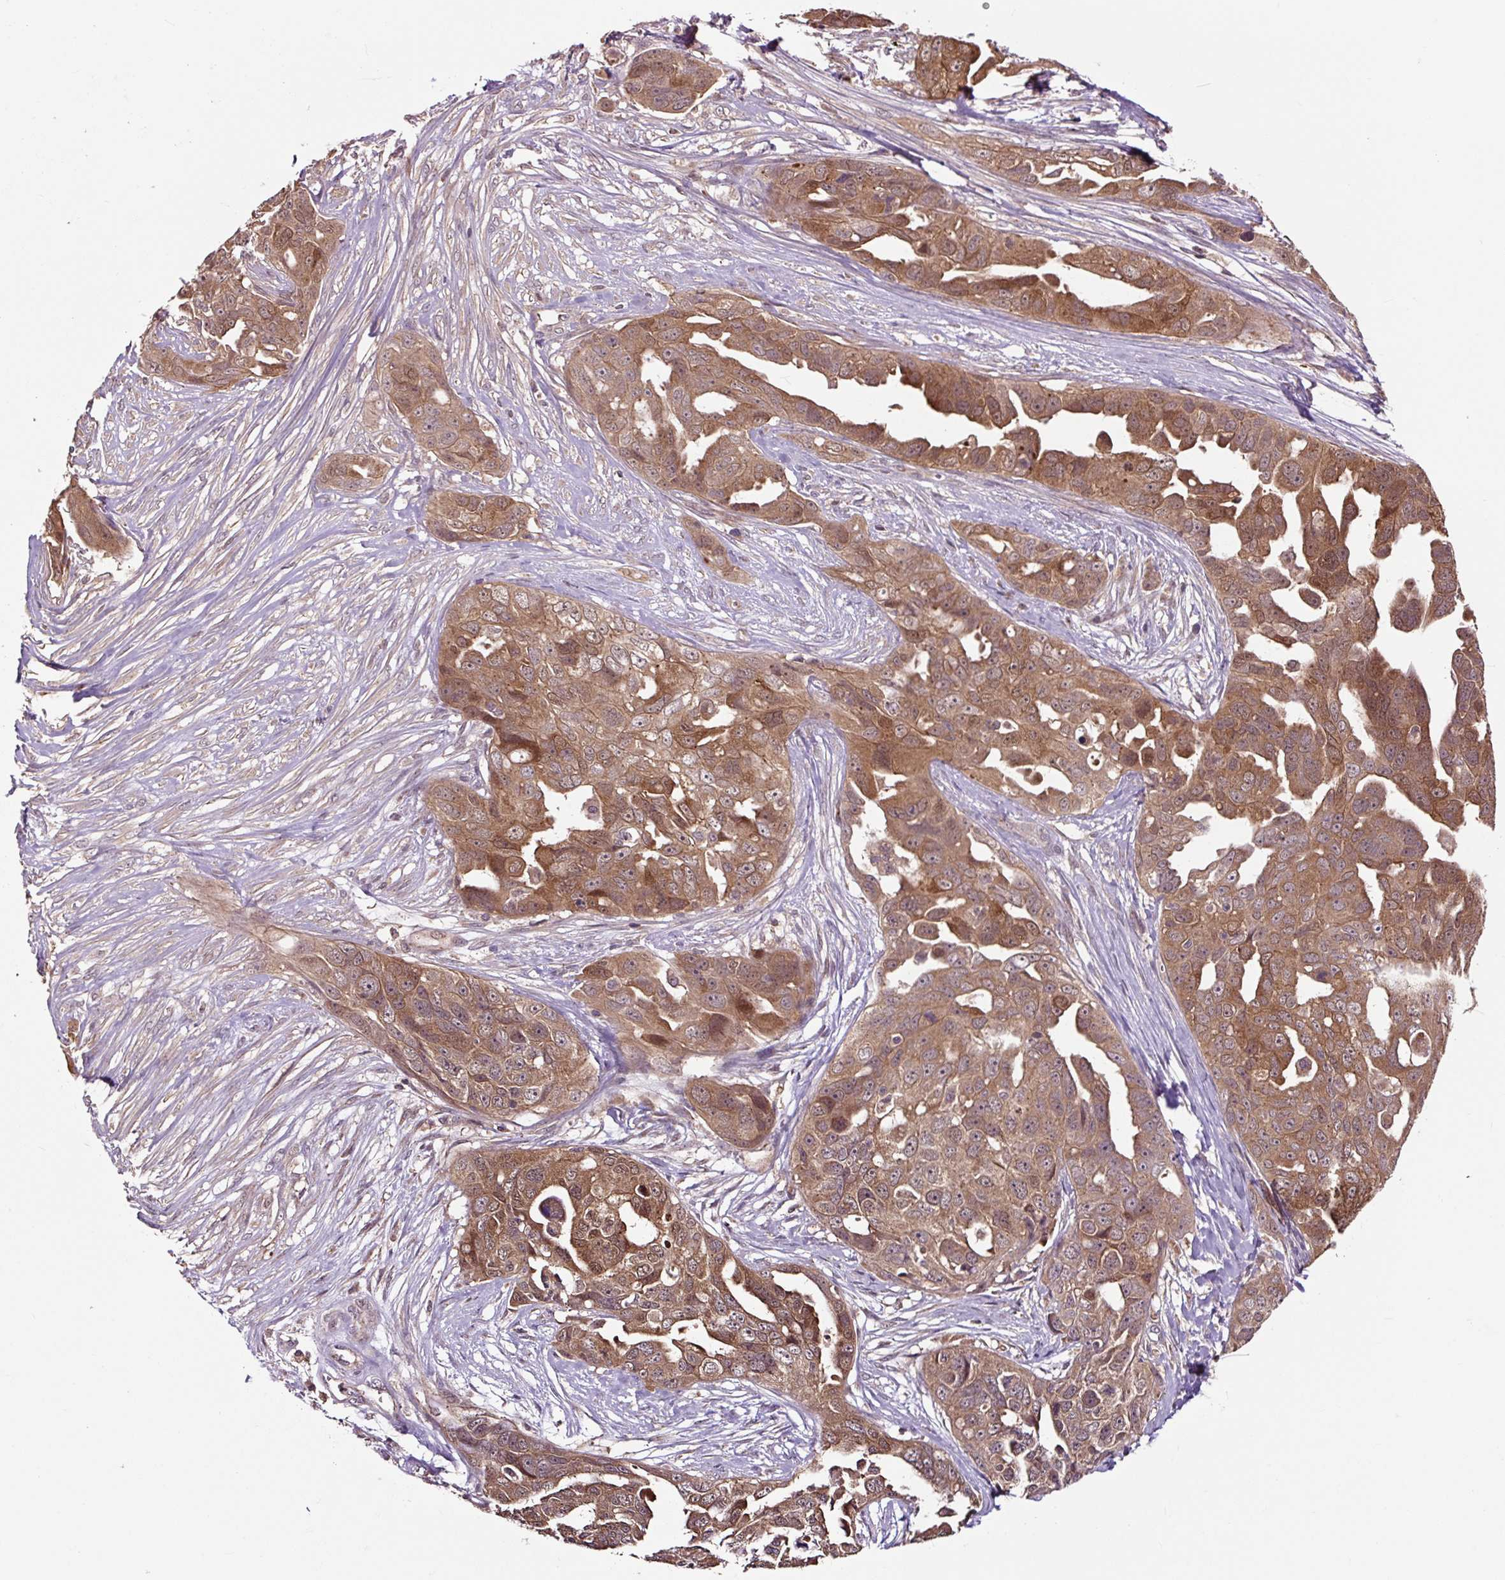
{"staining": {"intensity": "moderate", "quantity": ">75%", "location": "cytoplasmic/membranous"}, "tissue": "ovarian cancer", "cell_type": "Tumor cells", "image_type": "cancer", "snomed": [{"axis": "morphology", "description": "Carcinoma, endometroid"}, {"axis": "topography", "description": "Ovary"}], "caption": "This is an image of IHC staining of ovarian cancer (endometroid carcinoma), which shows moderate staining in the cytoplasmic/membranous of tumor cells.", "gene": "MMS19", "patient": {"sex": "female", "age": 70}}